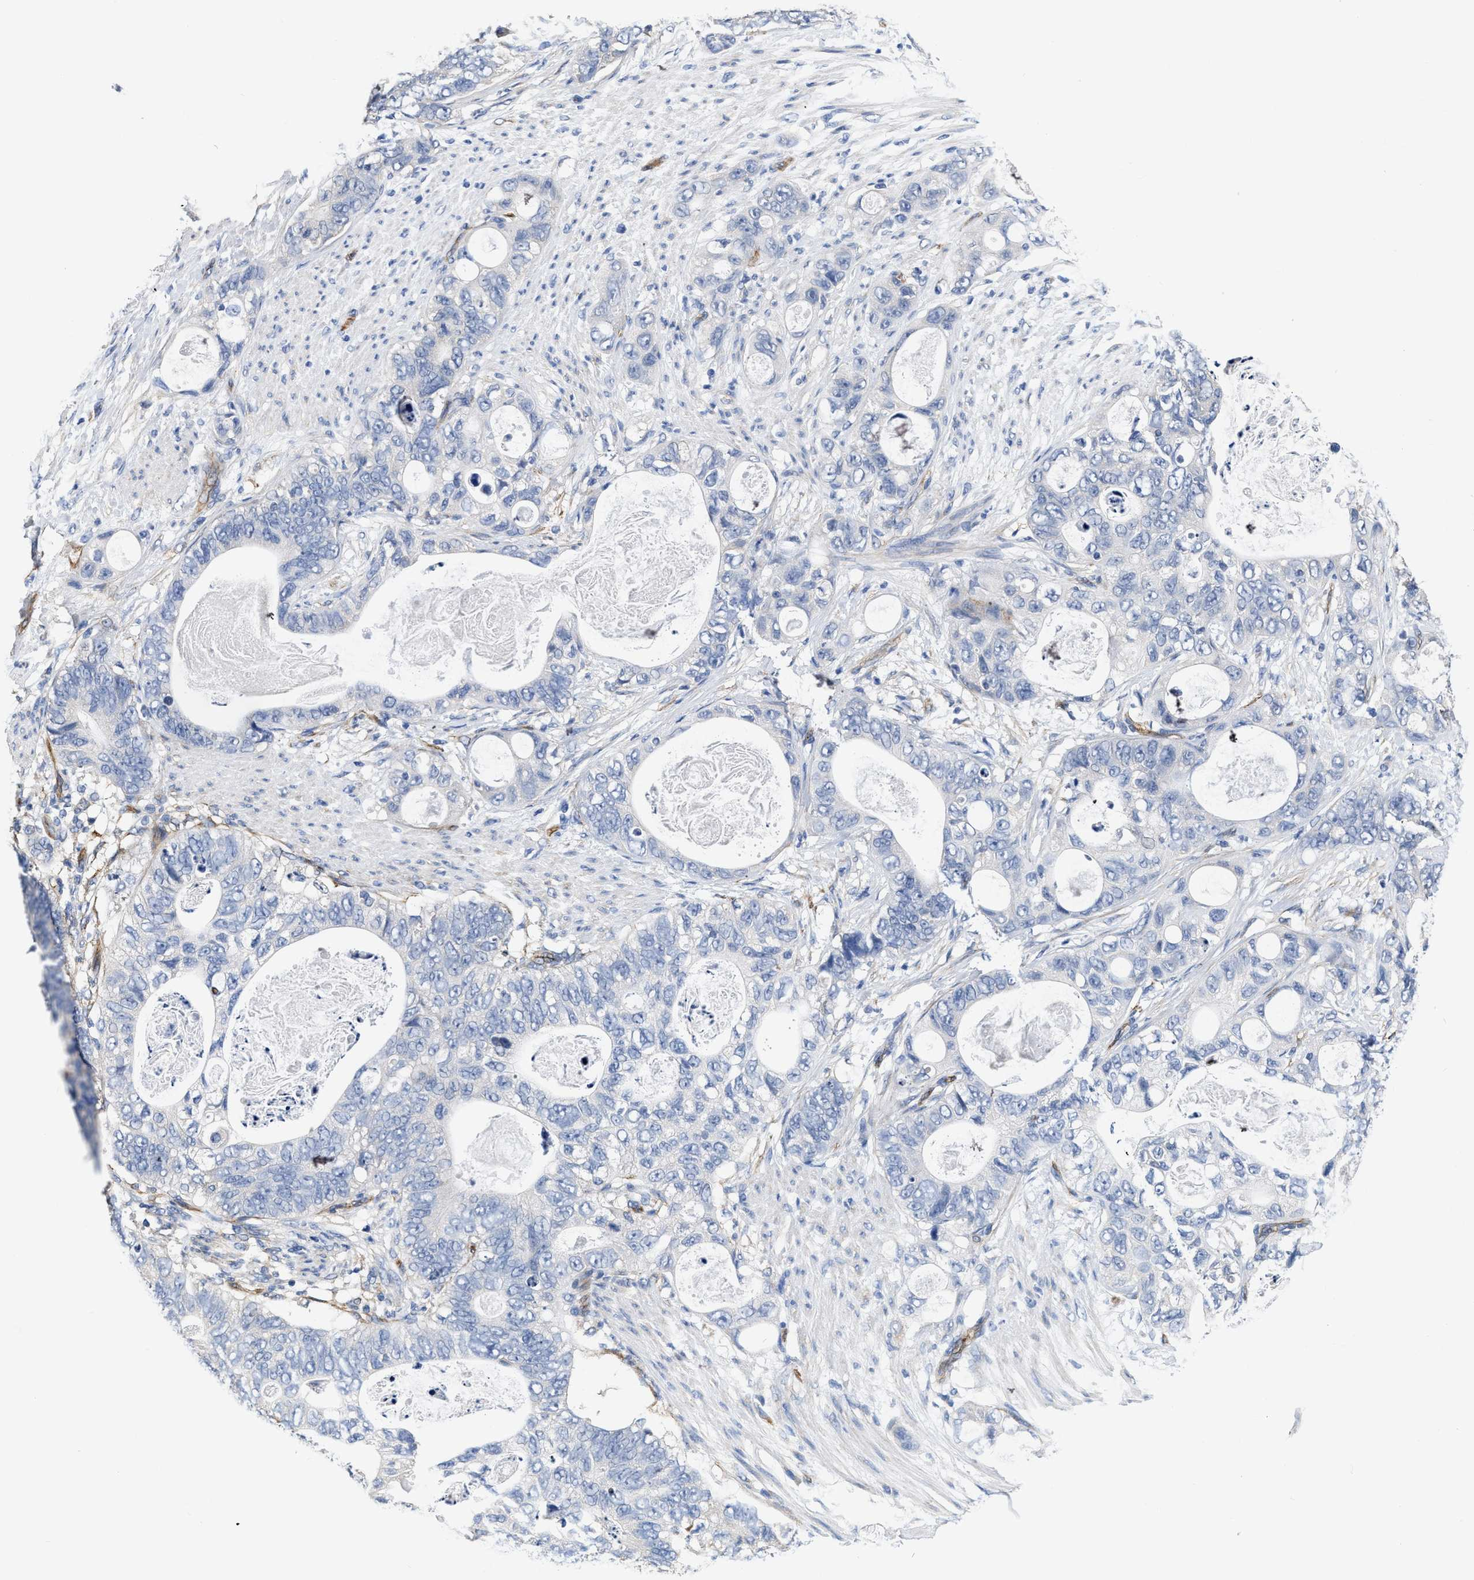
{"staining": {"intensity": "negative", "quantity": "none", "location": "none"}, "tissue": "stomach cancer", "cell_type": "Tumor cells", "image_type": "cancer", "snomed": [{"axis": "morphology", "description": "Normal tissue, NOS"}, {"axis": "morphology", "description": "Adenocarcinoma, NOS"}, {"axis": "topography", "description": "Stomach"}], "caption": "A photomicrograph of human stomach cancer (adenocarcinoma) is negative for staining in tumor cells.", "gene": "C22orf42", "patient": {"sex": "female", "age": 89}}